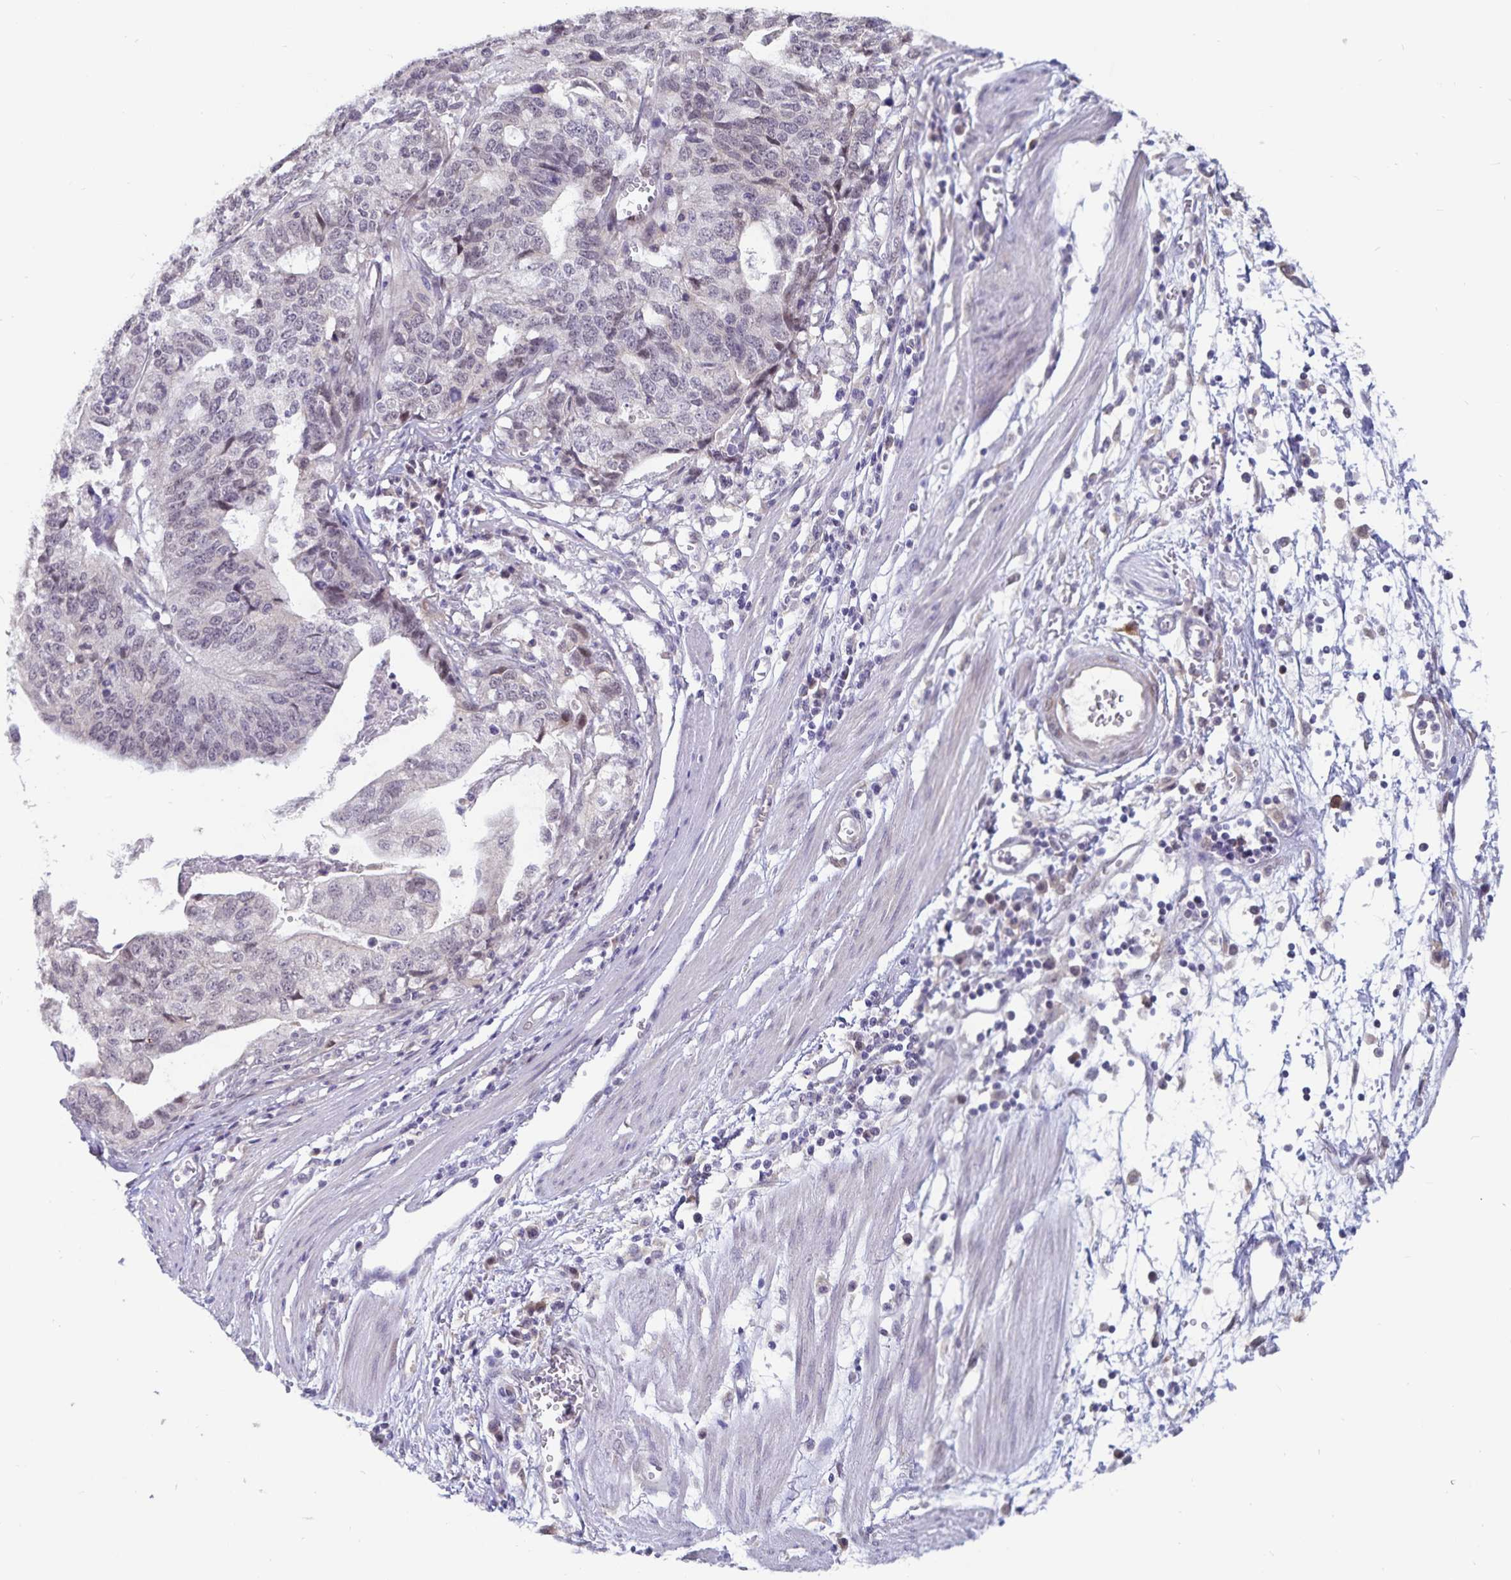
{"staining": {"intensity": "negative", "quantity": "none", "location": "none"}, "tissue": "stomach cancer", "cell_type": "Tumor cells", "image_type": "cancer", "snomed": [{"axis": "morphology", "description": "Adenocarcinoma, NOS"}, {"axis": "topography", "description": "Stomach, upper"}], "caption": "High magnification brightfield microscopy of stomach cancer (adenocarcinoma) stained with DAB (brown) and counterstained with hematoxylin (blue): tumor cells show no significant positivity.", "gene": "ATP2A2", "patient": {"sex": "female", "age": 67}}